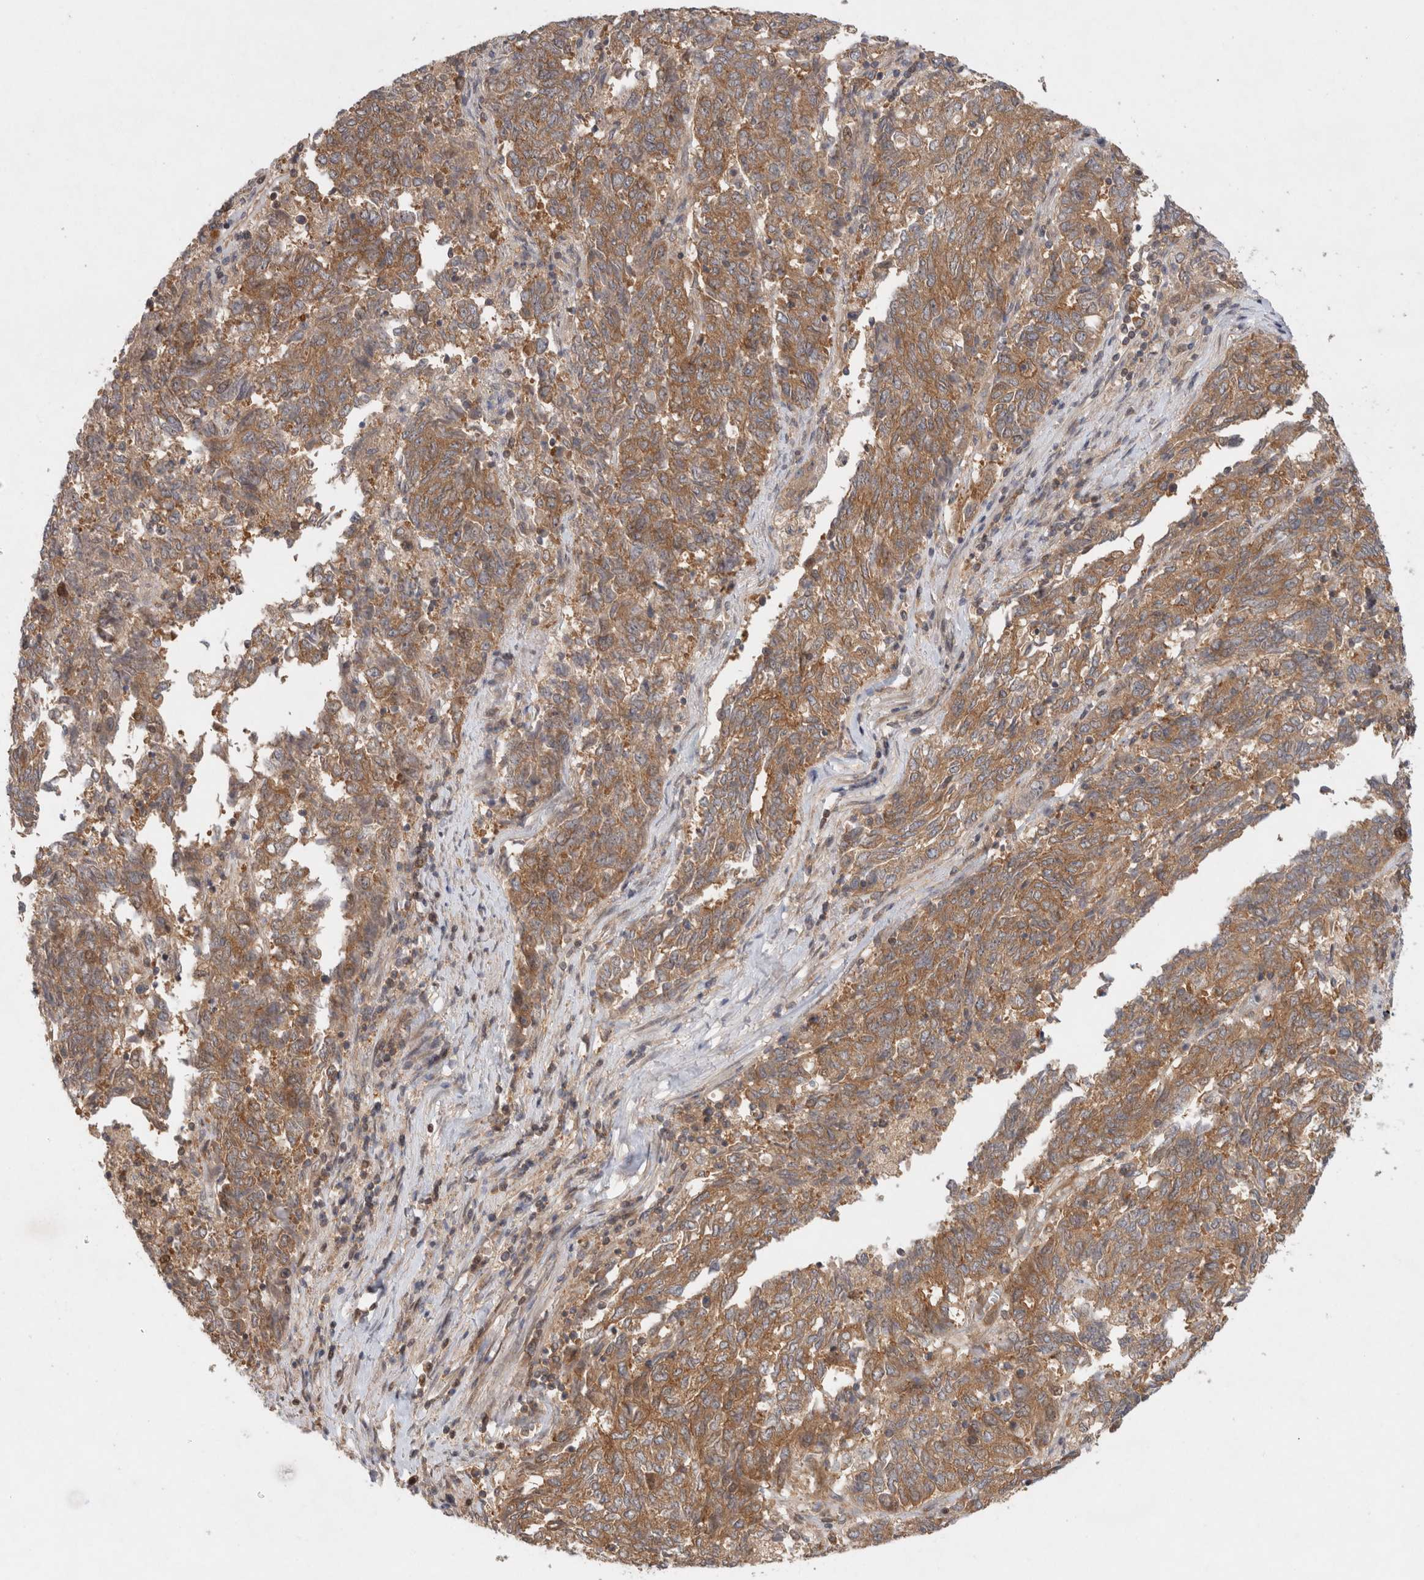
{"staining": {"intensity": "moderate", "quantity": ">75%", "location": "cytoplasmic/membranous"}, "tissue": "endometrial cancer", "cell_type": "Tumor cells", "image_type": "cancer", "snomed": [{"axis": "morphology", "description": "Adenocarcinoma, NOS"}, {"axis": "topography", "description": "Endometrium"}], "caption": "Adenocarcinoma (endometrial) stained with immunohistochemistry (IHC) reveals moderate cytoplasmic/membranous expression in approximately >75% of tumor cells. (Brightfield microscopy of DAB IHC at high magnification).", "gene": "HTT", "patient": {"sex": "female", "age": 80}}